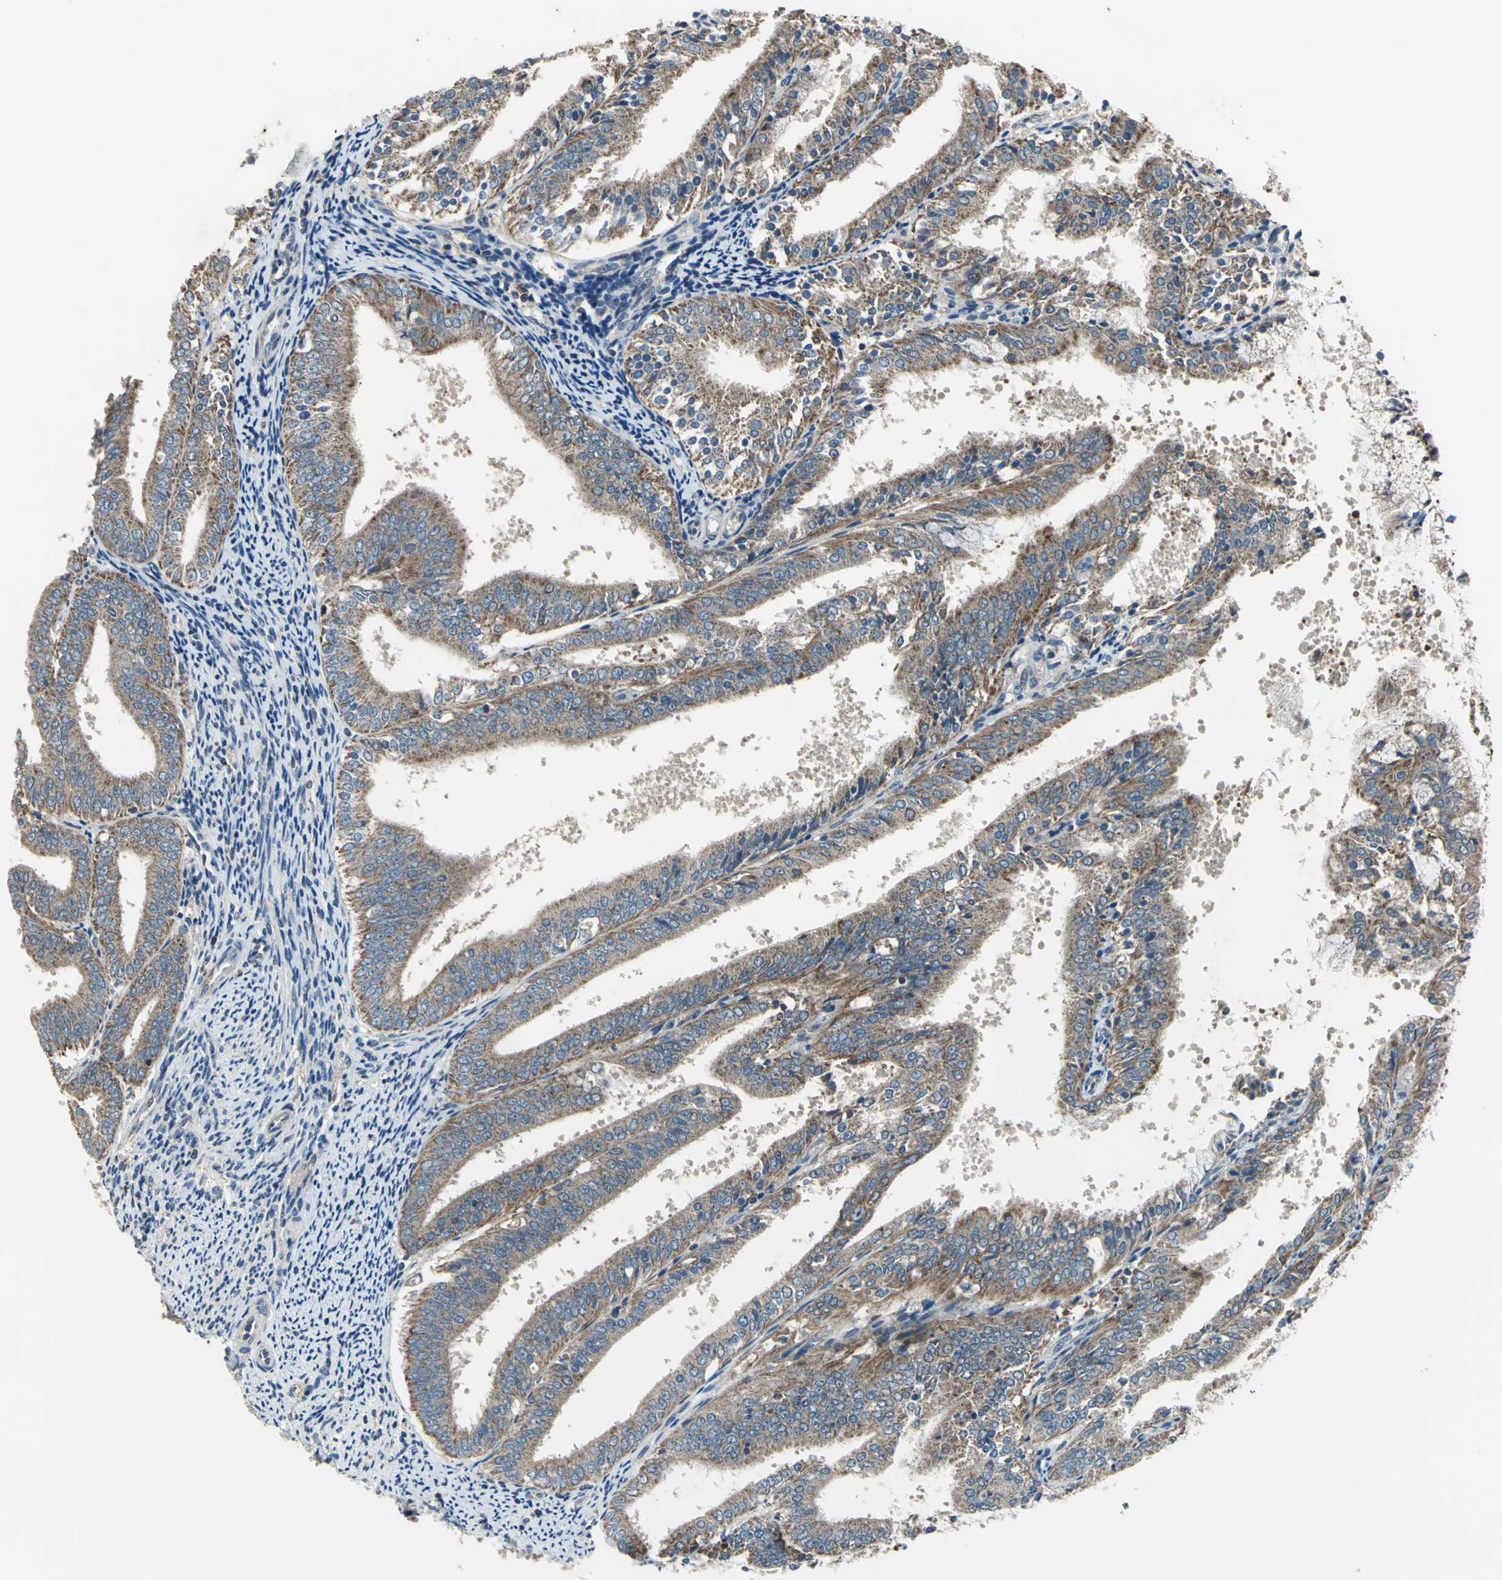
{"staining": {"intensity": "moderate", "quantity": ">75%", "location": "cytoplasmic/membranous"}, "tissue": "endometrial cancer", "cell_type": "Tumor cells", "image_type": "cancer", "snomed": [{"axis": "morphology", "description": "Adenocarcinoma, NOS"}, {"axis": "topography", "description": "Endometrium"}], "caption": "Immunohistochemistry (IHC) (DAB (3,3'-diaminobenzidine)) staining of endometrial cancer (adenocarcinoma) exhibits moderate cytoplasmic/membranous protein expression in about >75% of tumor cells.", "gene": "TRAK1", "patient": {"sex": "female", "age": 63}}